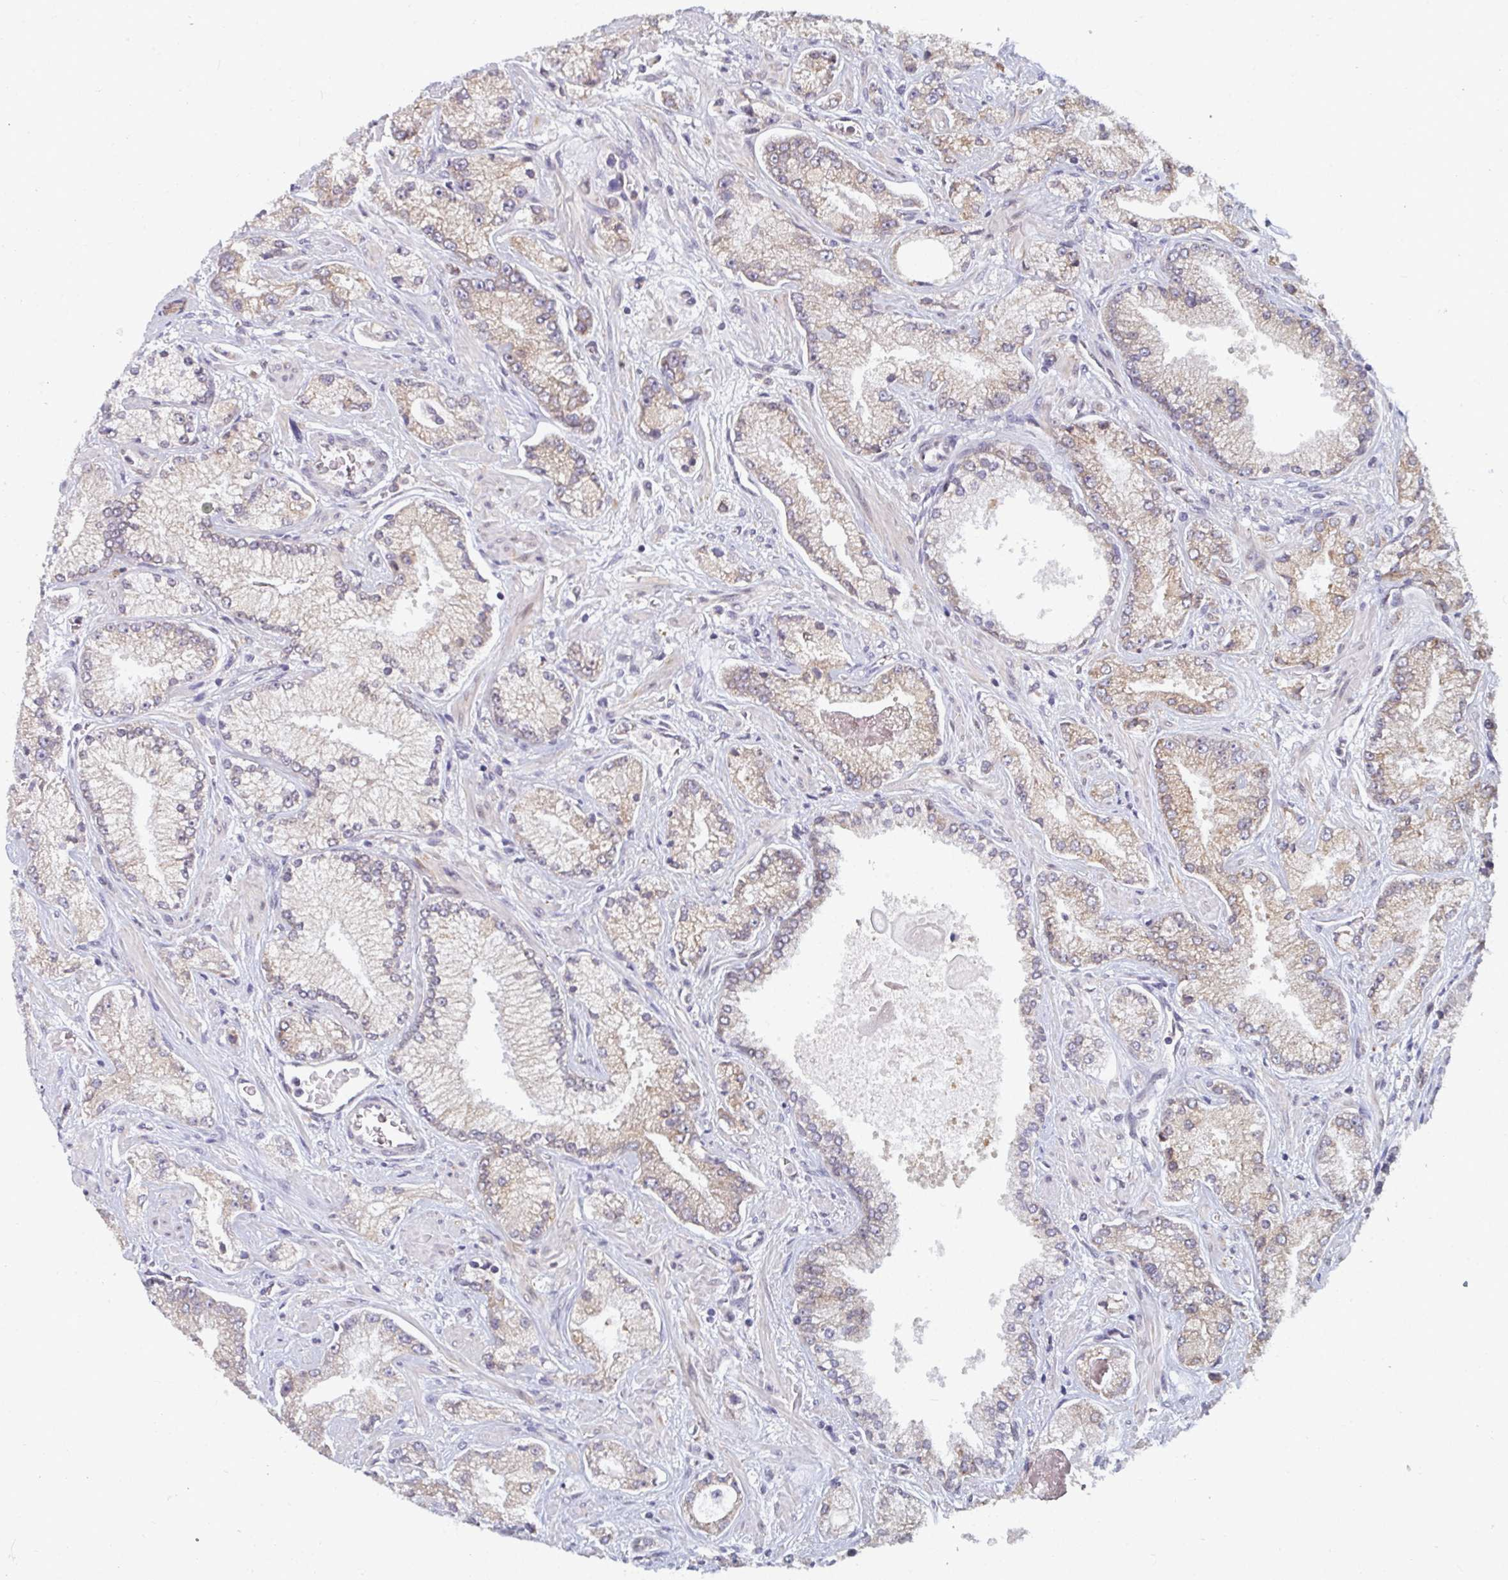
{"staining": {"intensity": "weak", "quantity": ">75%", "location": "cytoplasmic/membranous"}, "tissue": "prostate cancer", "cell_type": "Tumor cells", "image_type": "cancer", "snomed": [{"axis": "morphology", "description": "Normal tissue, NOS"}, {"axis": "morphology", "description": "Adenocarcinoma, High grade"}, {"axis": "topography", "description": "Prostate"}, {"axis": "topography", "description": "Peripheral nerve tissue"}], "caption": "Adenocarcinoma (high-grade) (prostate) stained with DAB (3,3'-diaminobenzidine) immunohistochemistry (IHC) exhibits low levels of weak cytoplasmic/membranous expression in approximately >75% of tumor cells. The protein is stained brown, and the nuclei are stained in blue (DAB (3,3'-diaminobenzidine) IHC with brightfield microscopy, high magnification).", "gene": "LYSMD4", "patient": {"sex": "male", "age": 68}}